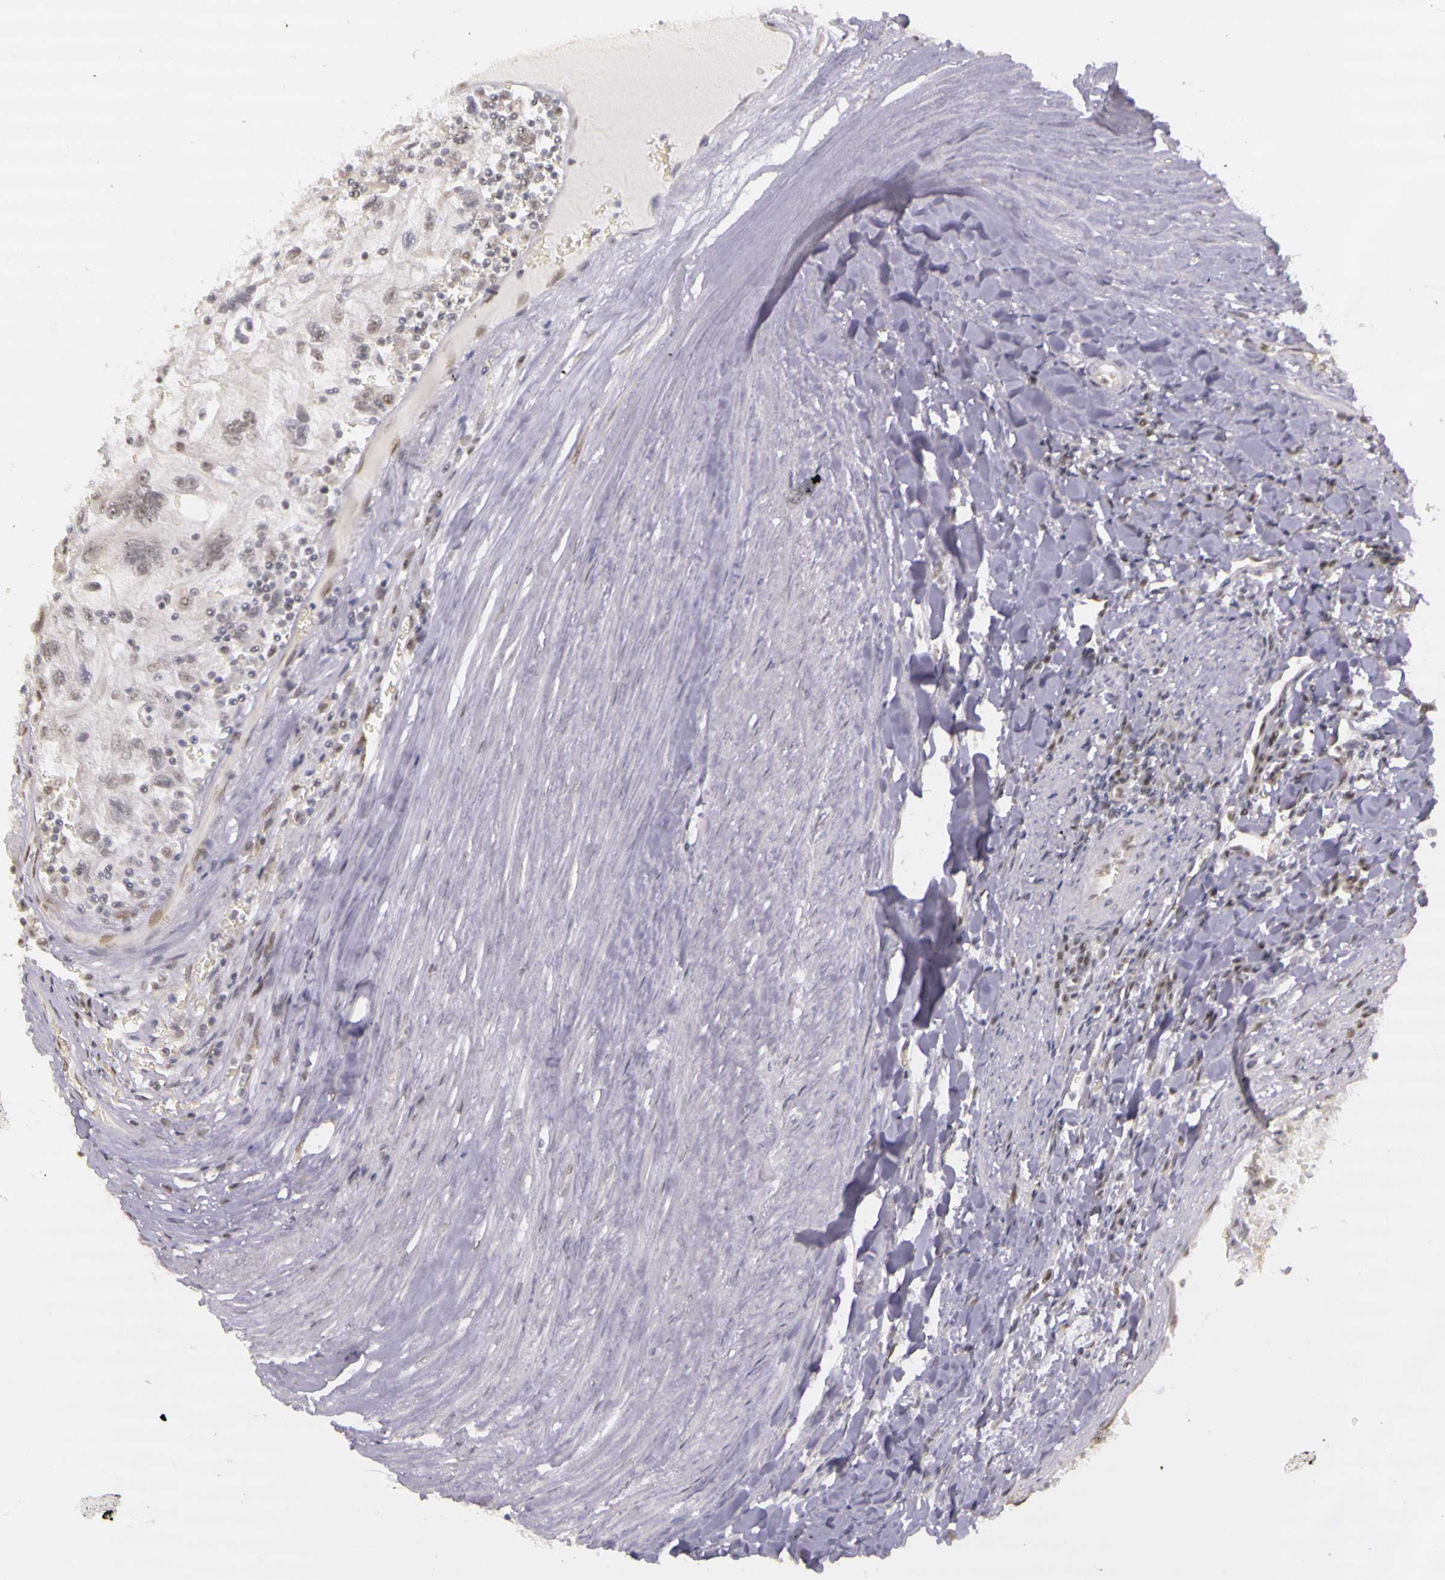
{"staining": {"intensity": "weak", "quantity": "<25%", "location": "nuclear"}, "tissue": "renal cancer", "cell_type": "Tumor cells", "image_type": "cancer", "snomed": [{"axis": "morphology", "description": "Normal tissue, NOS"}, {"axis": "morphology", "description": "Adenocarcinoma, NOS"}, {"axis": "topography", "description": "Kidney"}], "caption": "This is an immunohistochemistry (IHC) image of renal cancer (adenocarcinoma). There is no staining in tumor cells.", "gene": "WDR13", "patient": {"sex": "male", "age": 71}}